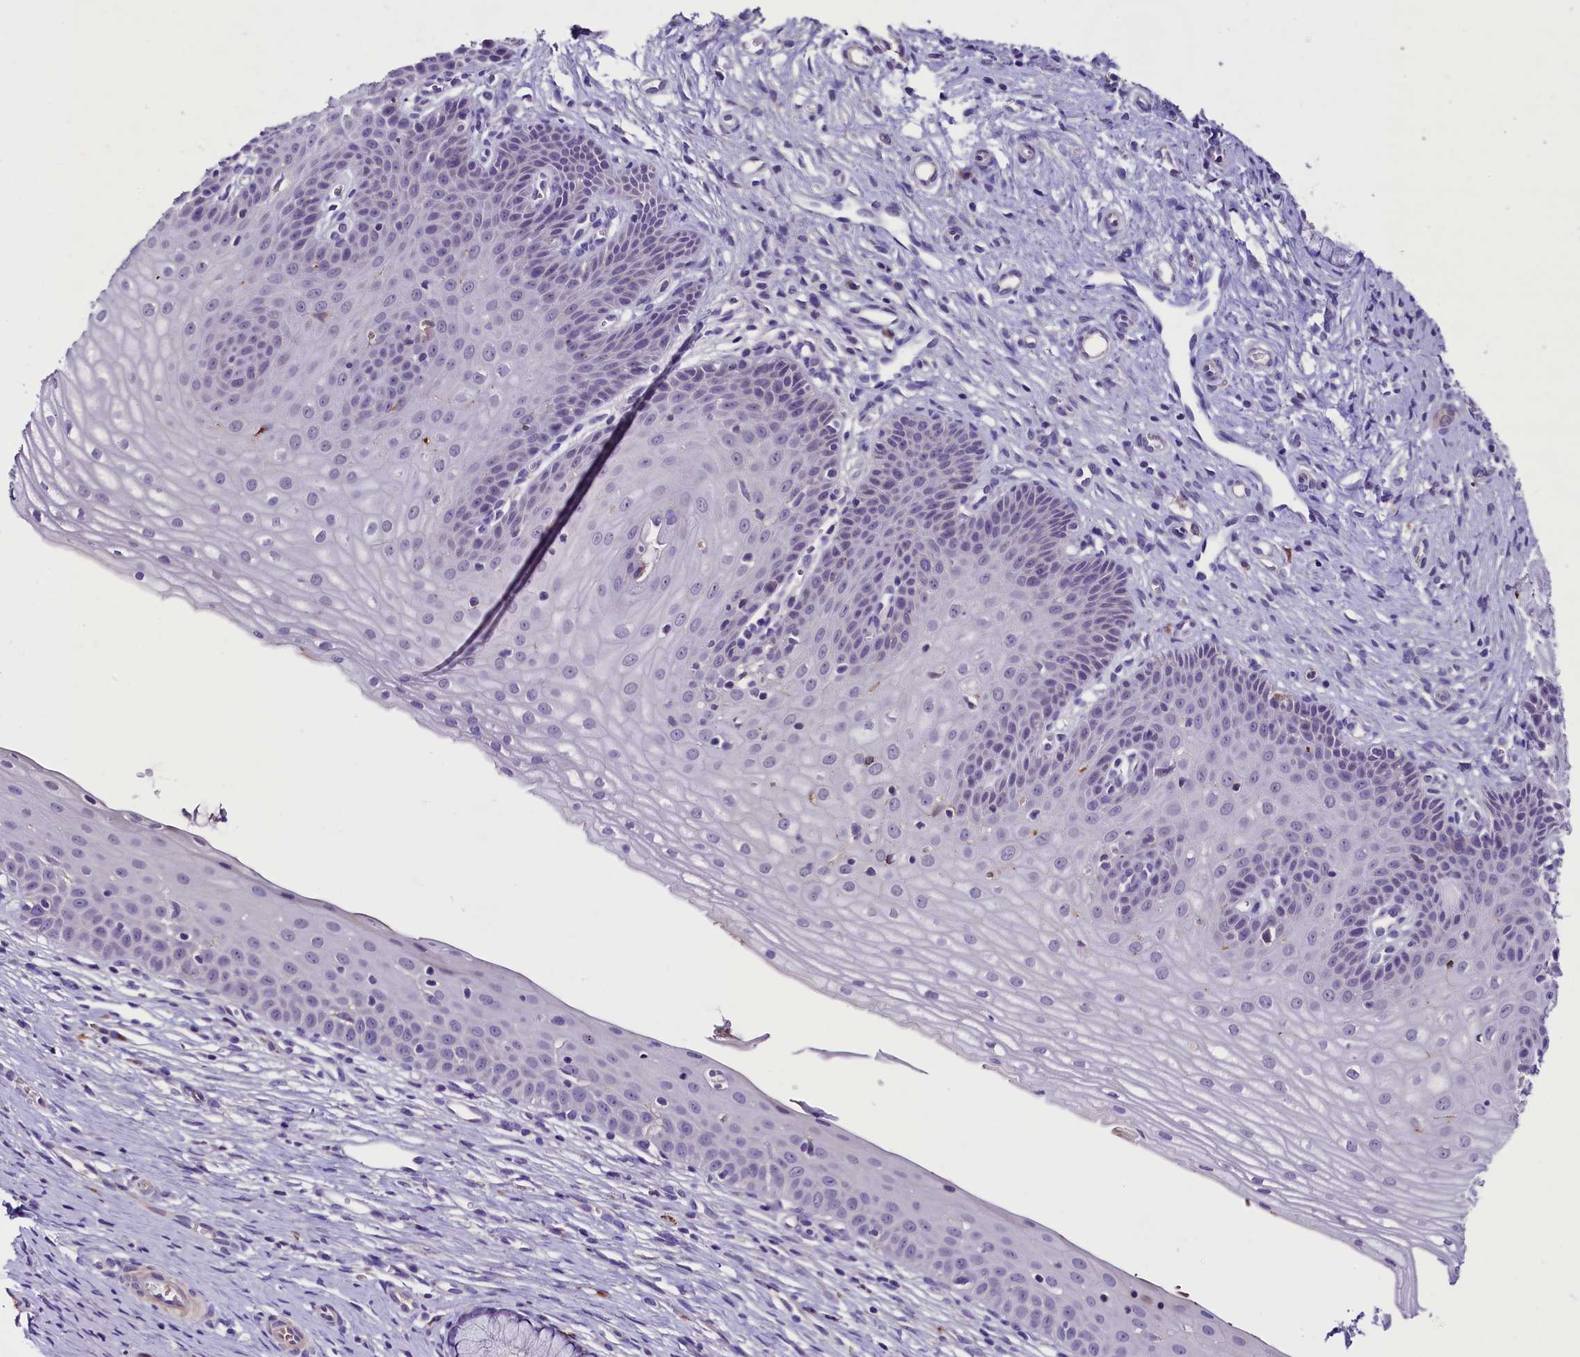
{"staining": {"intensity": "negative", "quantity": "none", "location": "none"}, "tissue": "cervix", "cell_type": "Glandular cells", "image_type": "normal", "snomed": [{"axis": "morphology", "description": "Normal tissue, NOS"}, {"axis": "topography", "description": "Cervix"}], "caption": "Immunohistochemistry (IHC) of benign human cervix reveals no positivity in glandular cells.", "gene": "MEX3B", "patient": {"sex": "female", "age": 36}}